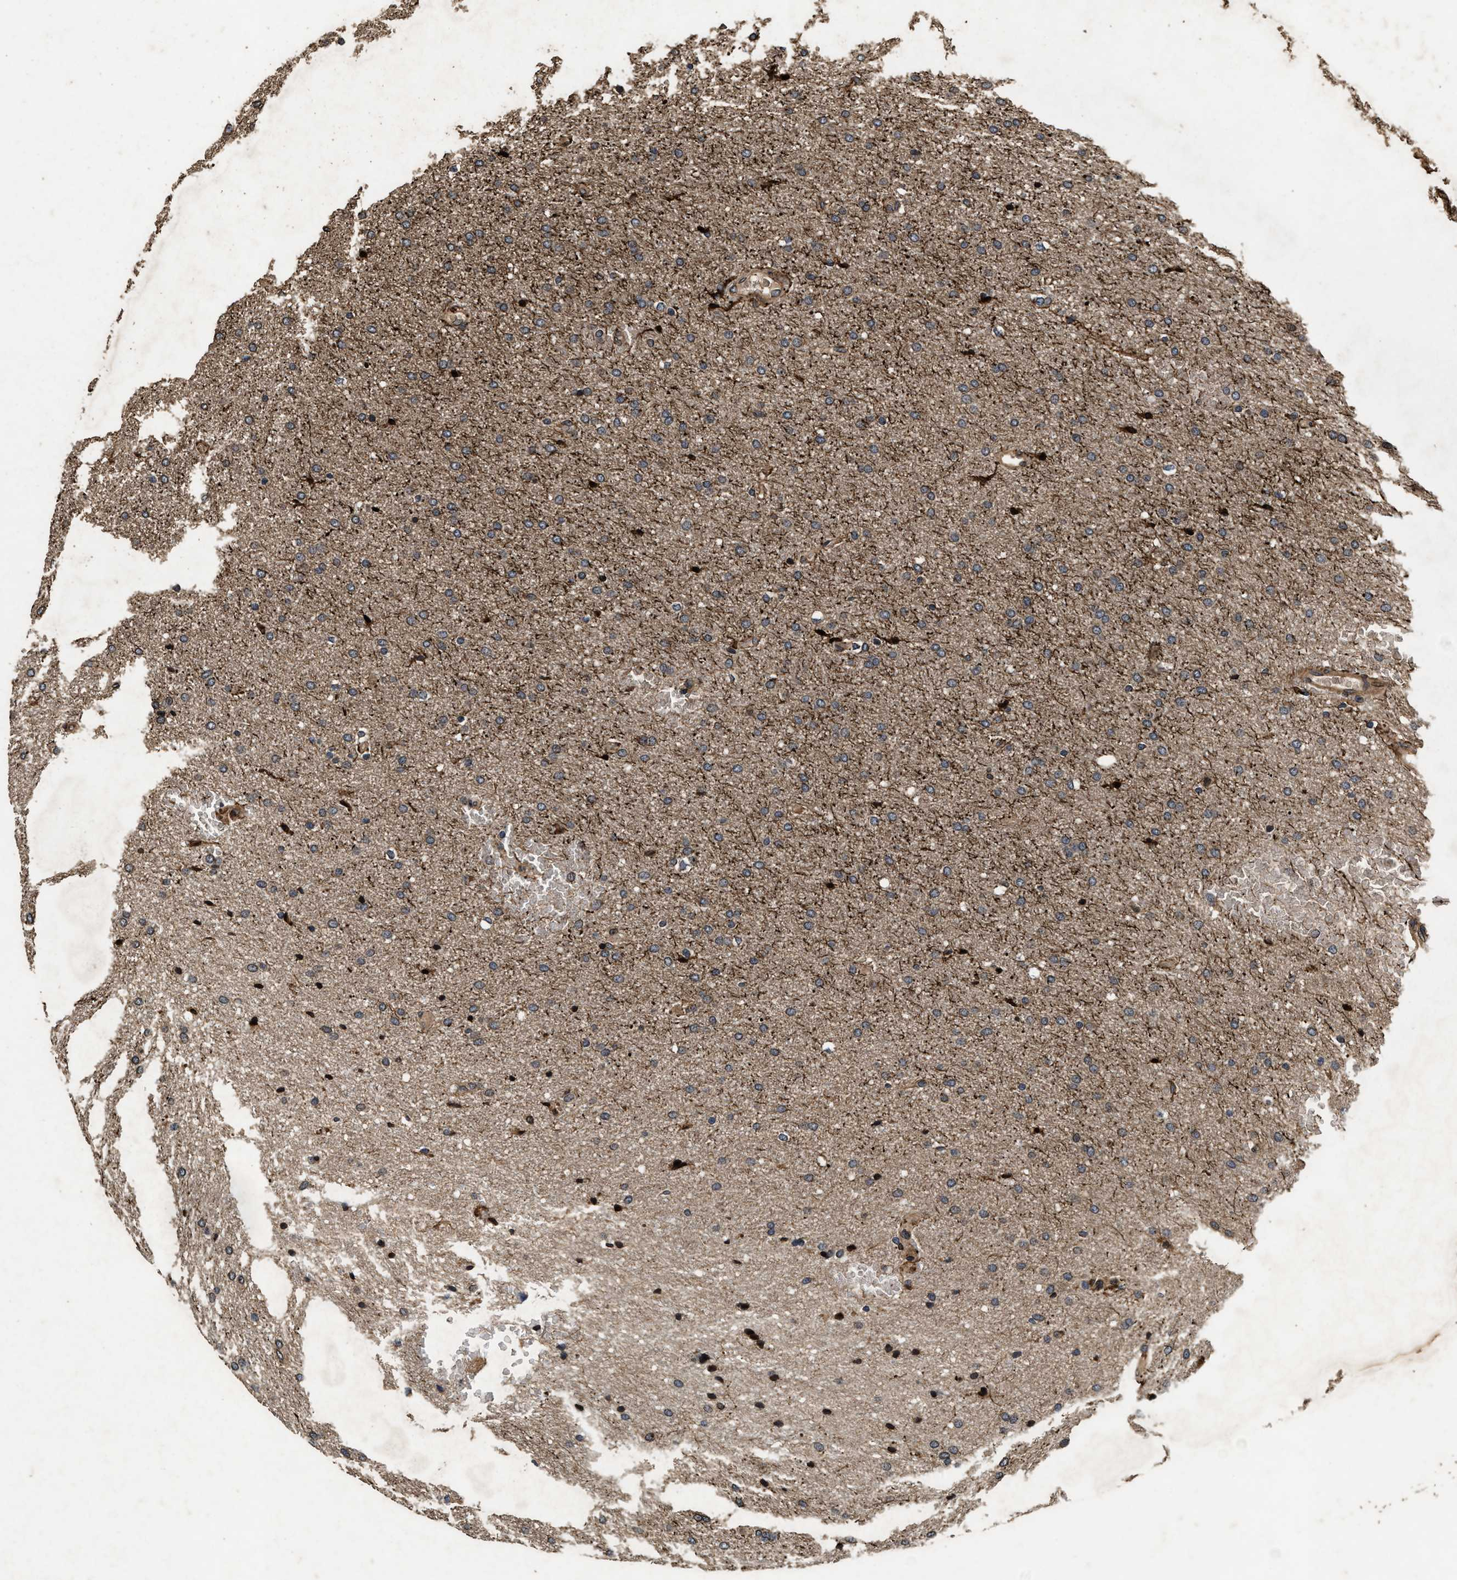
{"staining": {"intensity": "weak", "quantity": "25%-75%", "location": "cytoplasmic/membranous"}, "tissue": "glioma", "cell_type": "Tumor cells", "image_type": "cancer", "snomed": [{"axis": "morphology", "description": "Glioma, malignant, Low grade"}, {"axis": "topography", "description": "Brain"}], "caption": "Immunohistochemistry (IHC) micrograph of human malignant low-grade glioma stained for a protein (brown), which exhibits low levels of weak cytoplasmic/membranous expression in about 25%-75% of tumor cells.", "gene": "ACCS", "patient": {"sex": "female", "age": 37}}